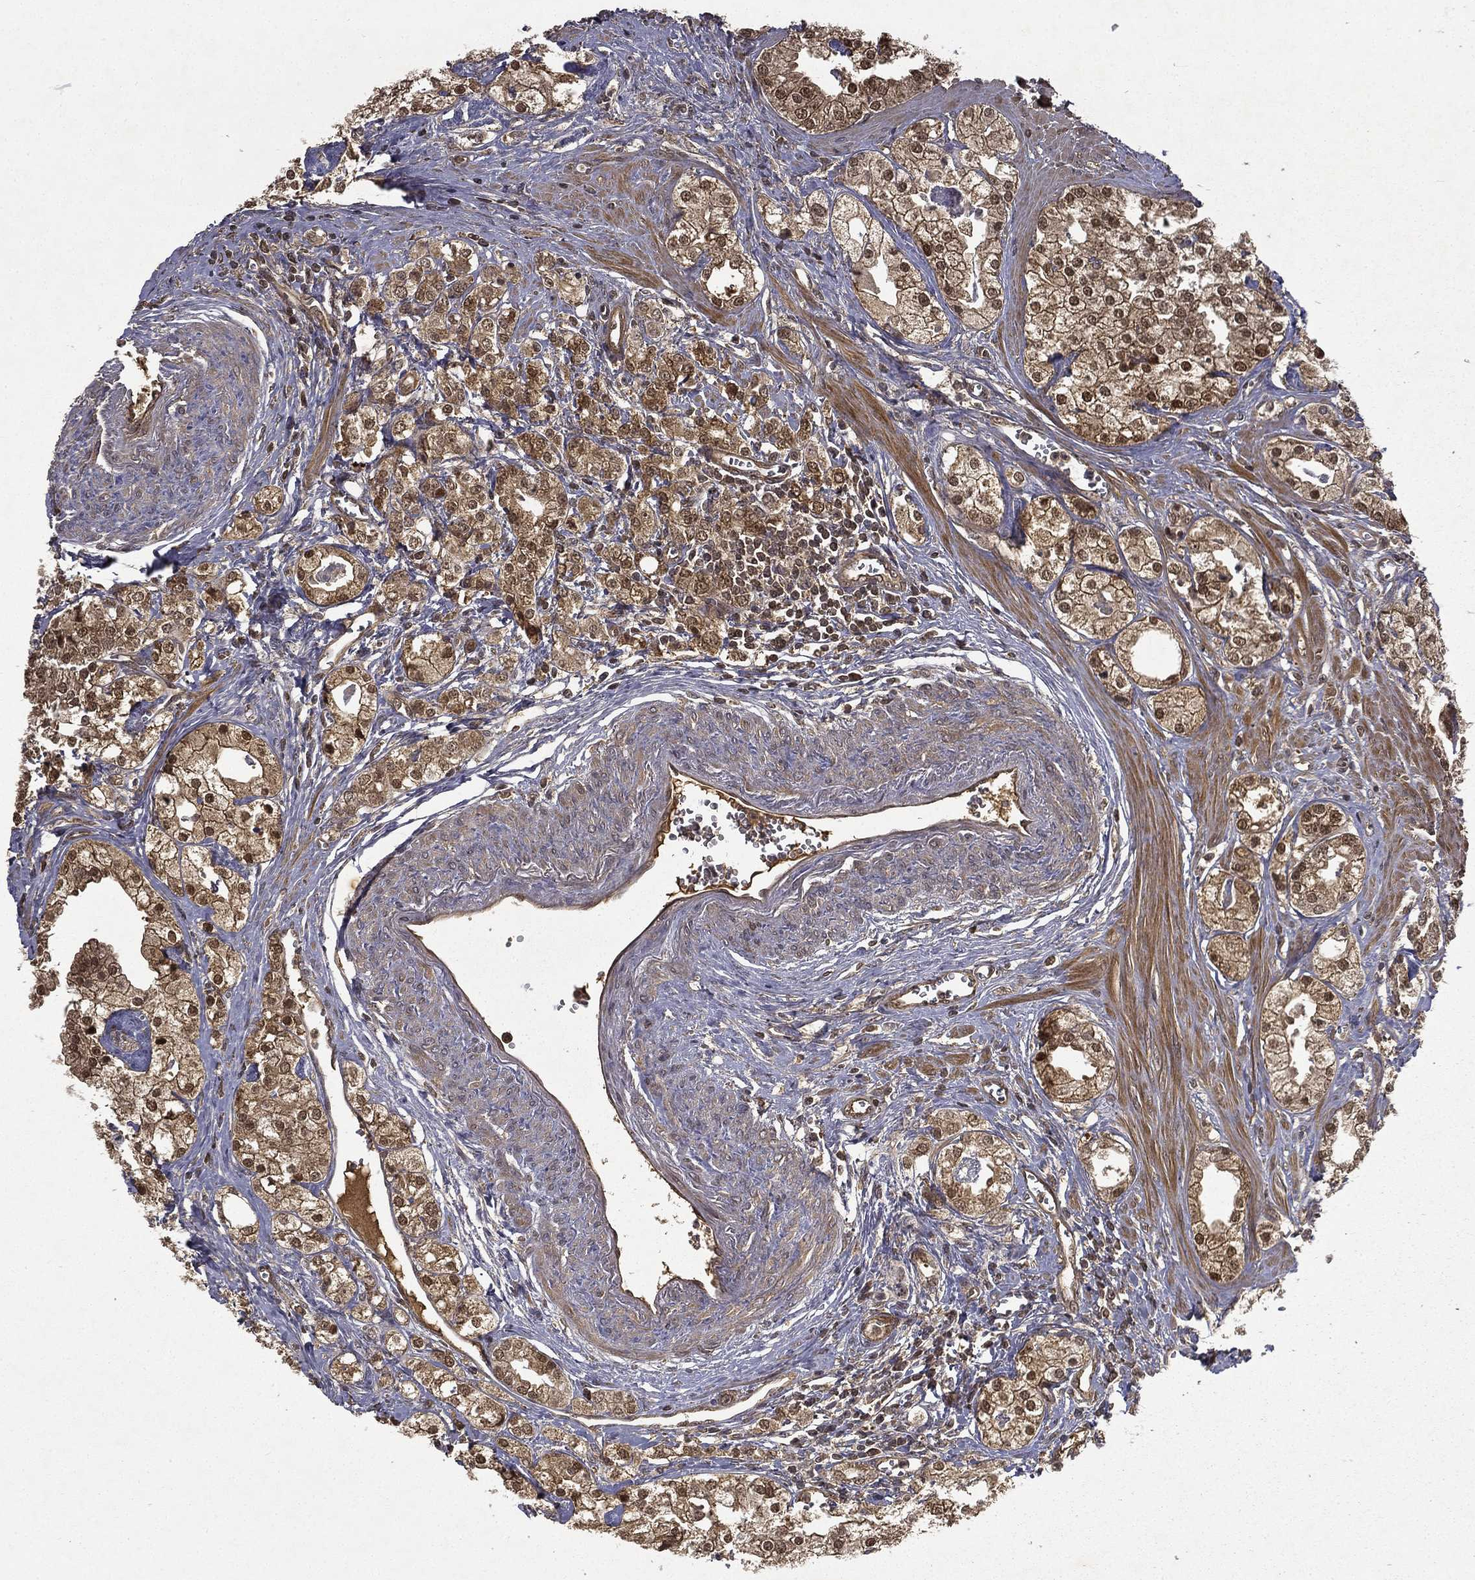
{"staining": {"intensity": "moderate", "quantity": "25%-75%", "location": "cytoplasmic/membranous,nuclear"}, "tissue": "prostate cancer", "cell_type": "Tumor cells", "image_type": "cancer", "snomed": [{"axis": "morphology", "description": "Adenocarcinoma, NOS"}, {"axis": "topography", "description": "Prostate and seminal vesicle, NOS"}, {"axis": "topography", "description": "Prostate"}], "caption": "Prostate cancer was stained to show a protein in brown. There is medium levels of moderate cytoplasmic/membranous and nuclear positivity in about 25%-75% of tumor cells.", "gene": "FGD1", "patient": {"sex": "male", "age": 62}}